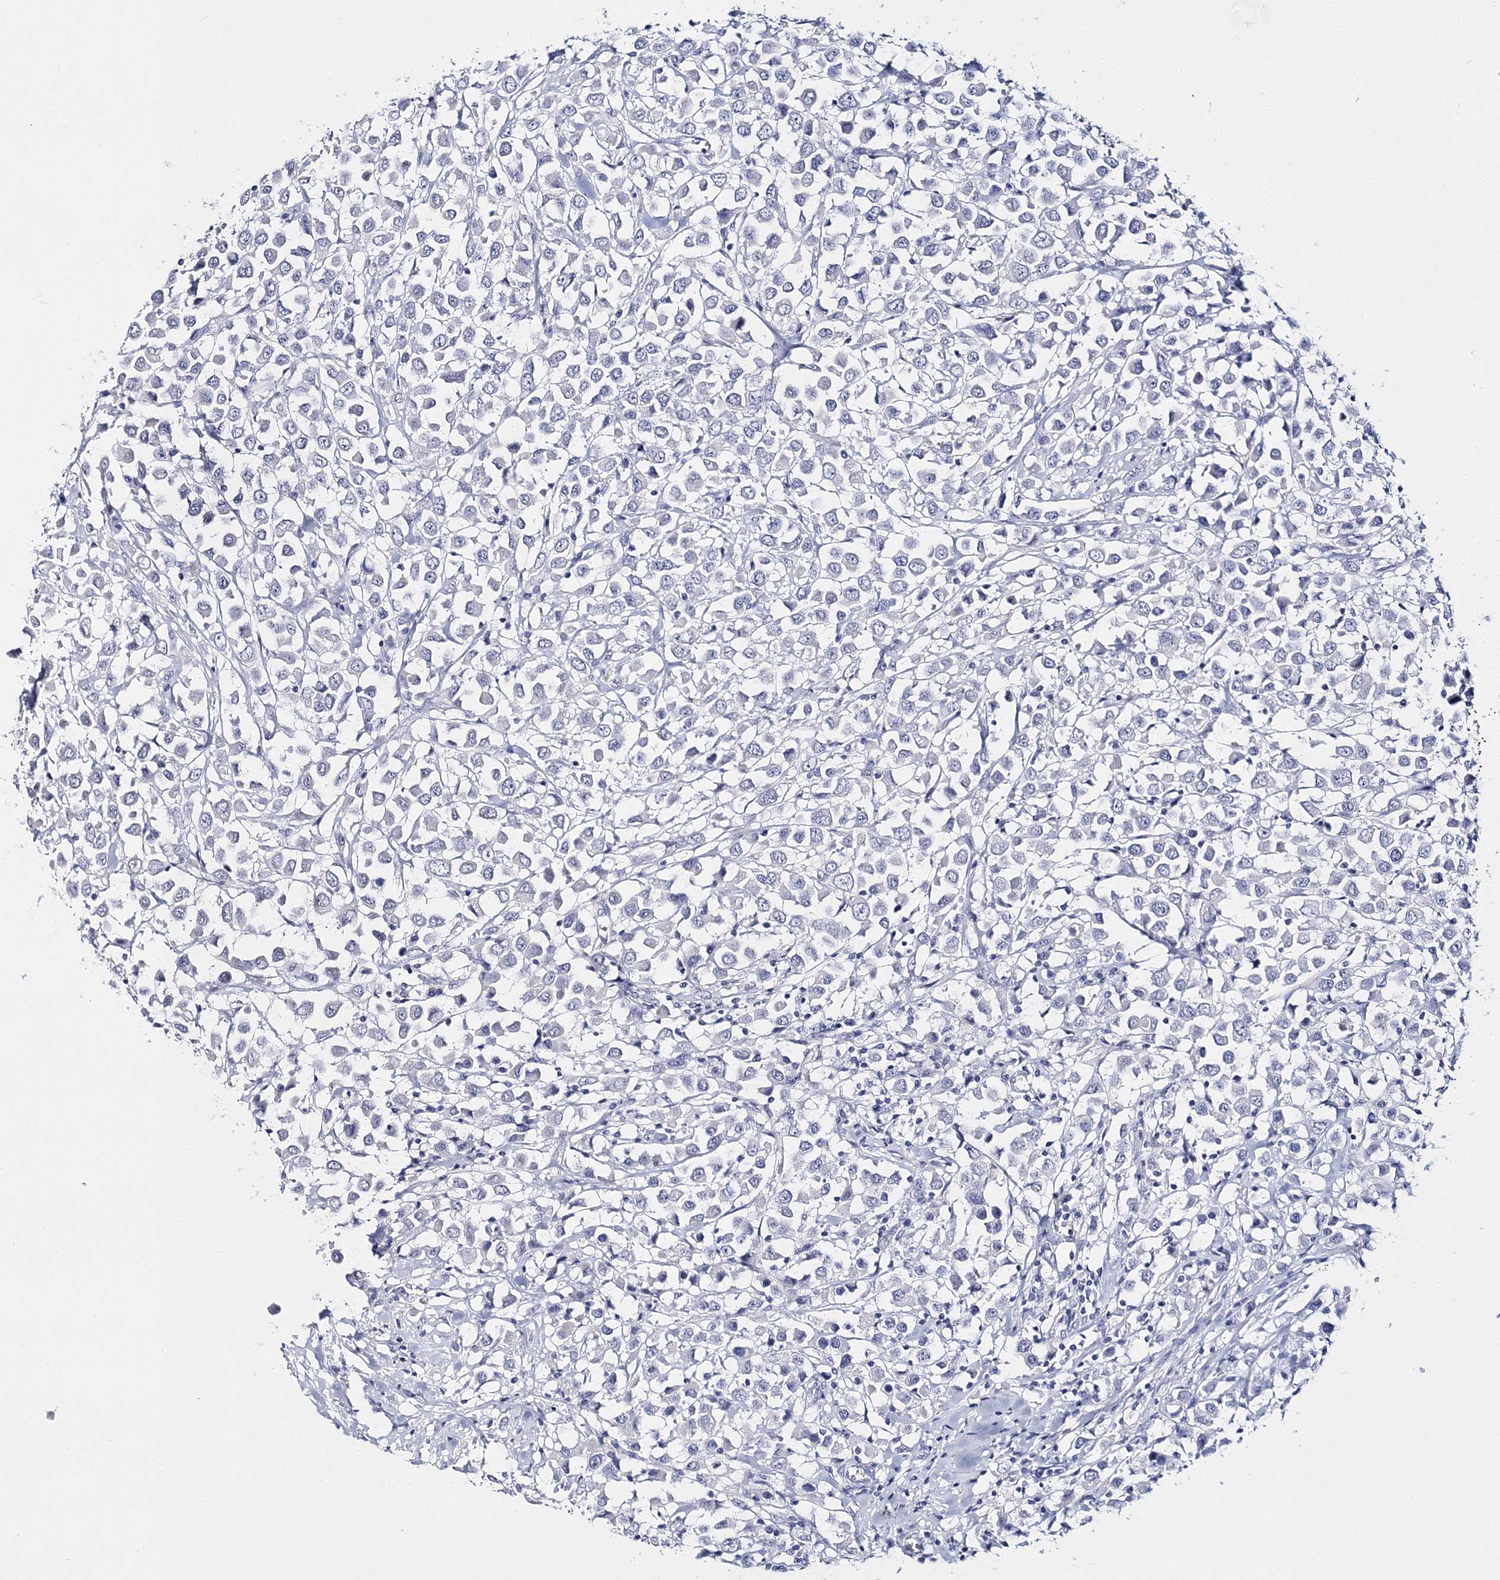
{"staining": {"intensity": "negative", "quantity": "none", "location": "none"}, "tissue": "breast cancer", "cell_type": "Tumor cells", "image_type": "cancer", "snomed": [{"axis": "morphology", "description": "Duct carcinoma"}, {"axis": "topography", "description": "Breast"}], "caption": "DAB (3,3'-diaminobenzidine) immunohistochemical staining of human breast cancer (infiltrating ductal carcinoma) reveals no significant positivity in tumor cells.", "gene": "MYOZ2", "patient": {"sex": "female", "age": 61}}